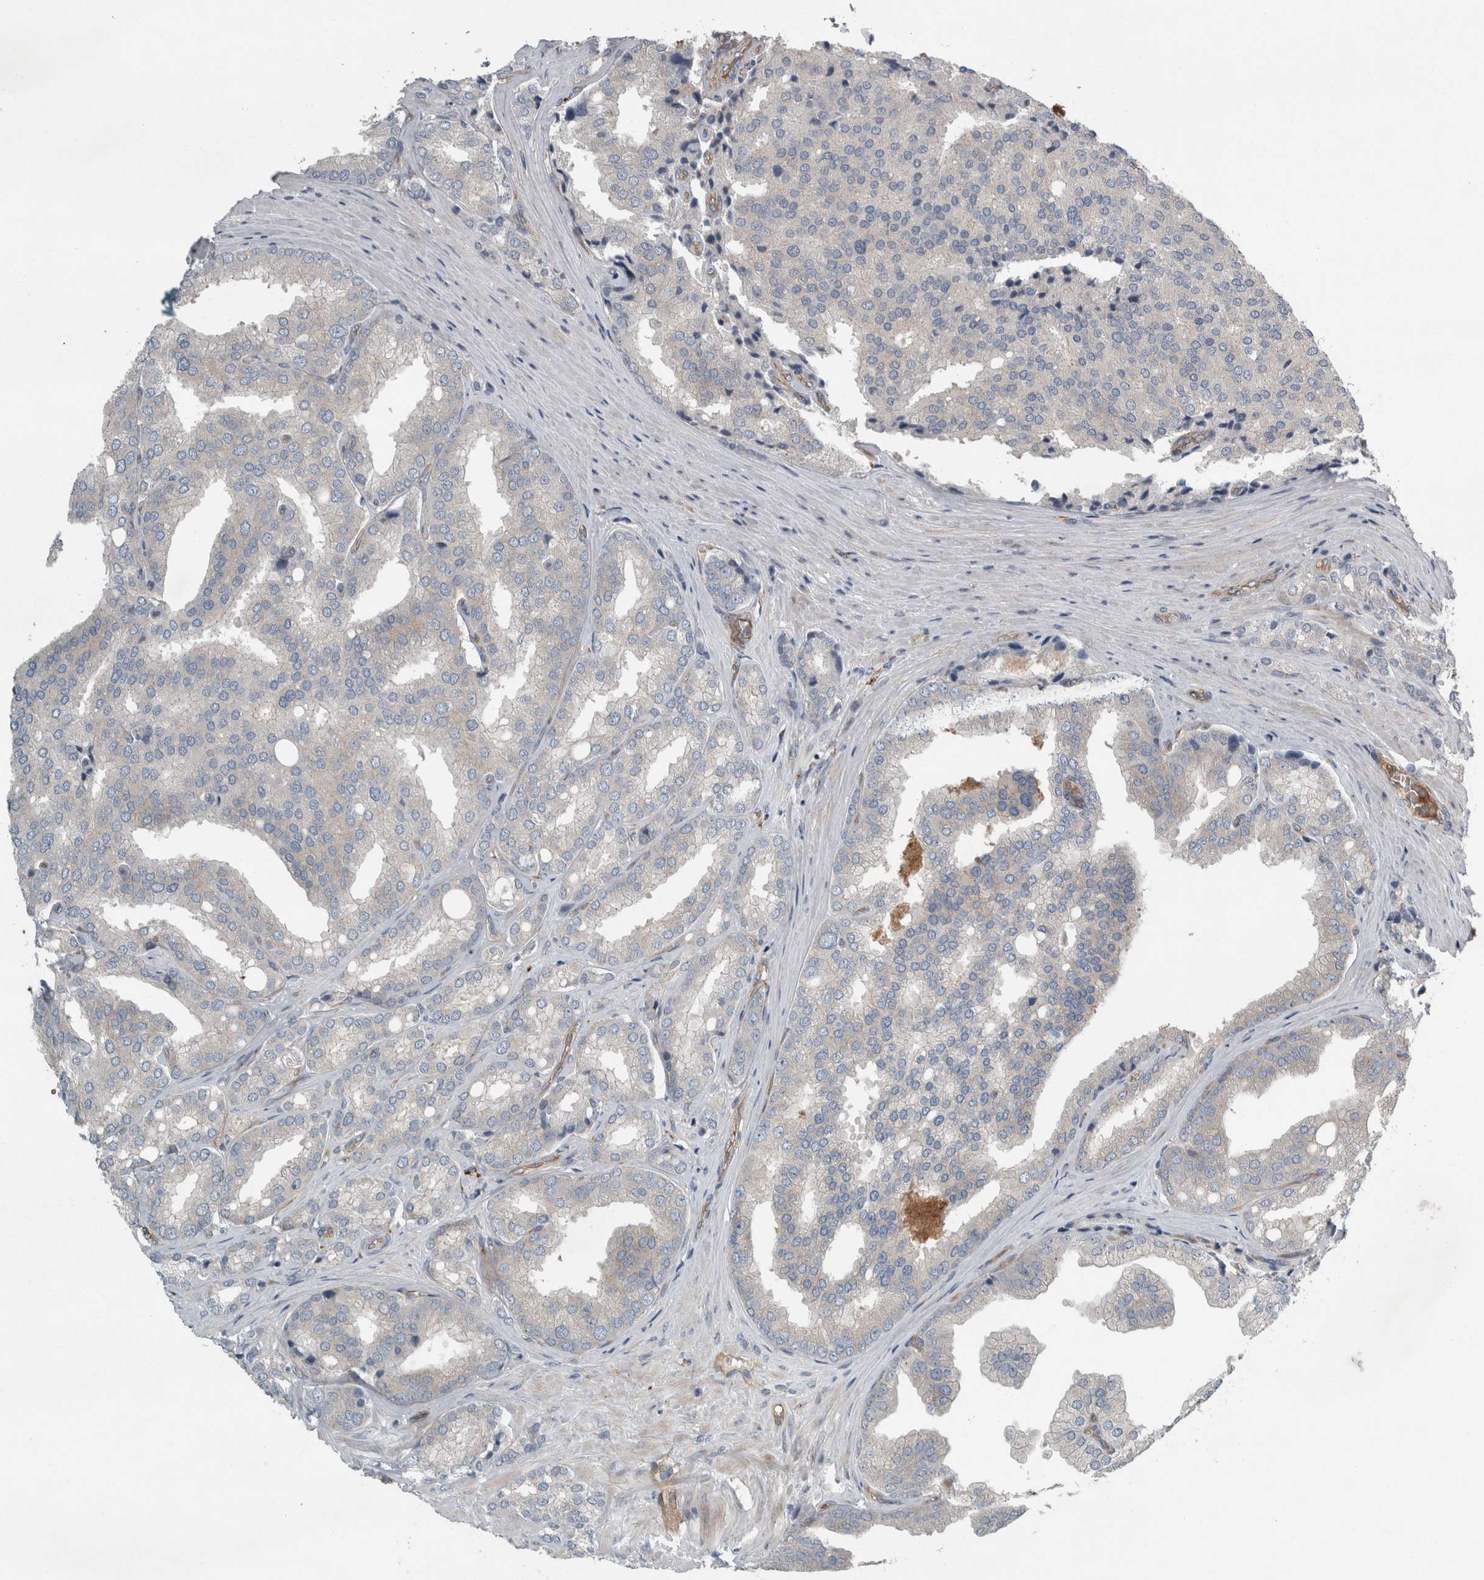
{"staining": {"intensity": "negative", "quantity": "none", "location": "none"}, "tissue": "prostate cancer", "cell_type": "Tumor cells", "image_type": "cancer", "snomed": [{"axis": "morphology", "description": "Adenocarcinoma, High grade"}, {"axis": "topography", "description": "Prostate"}], "caption": "Tumor cells are negative for protein expression in human prostate high-grade adenocarcinoma. Nuclei are stained in blue.", "gene": "GLT8D2", "patient": {"sex": "male", "age": 50}}